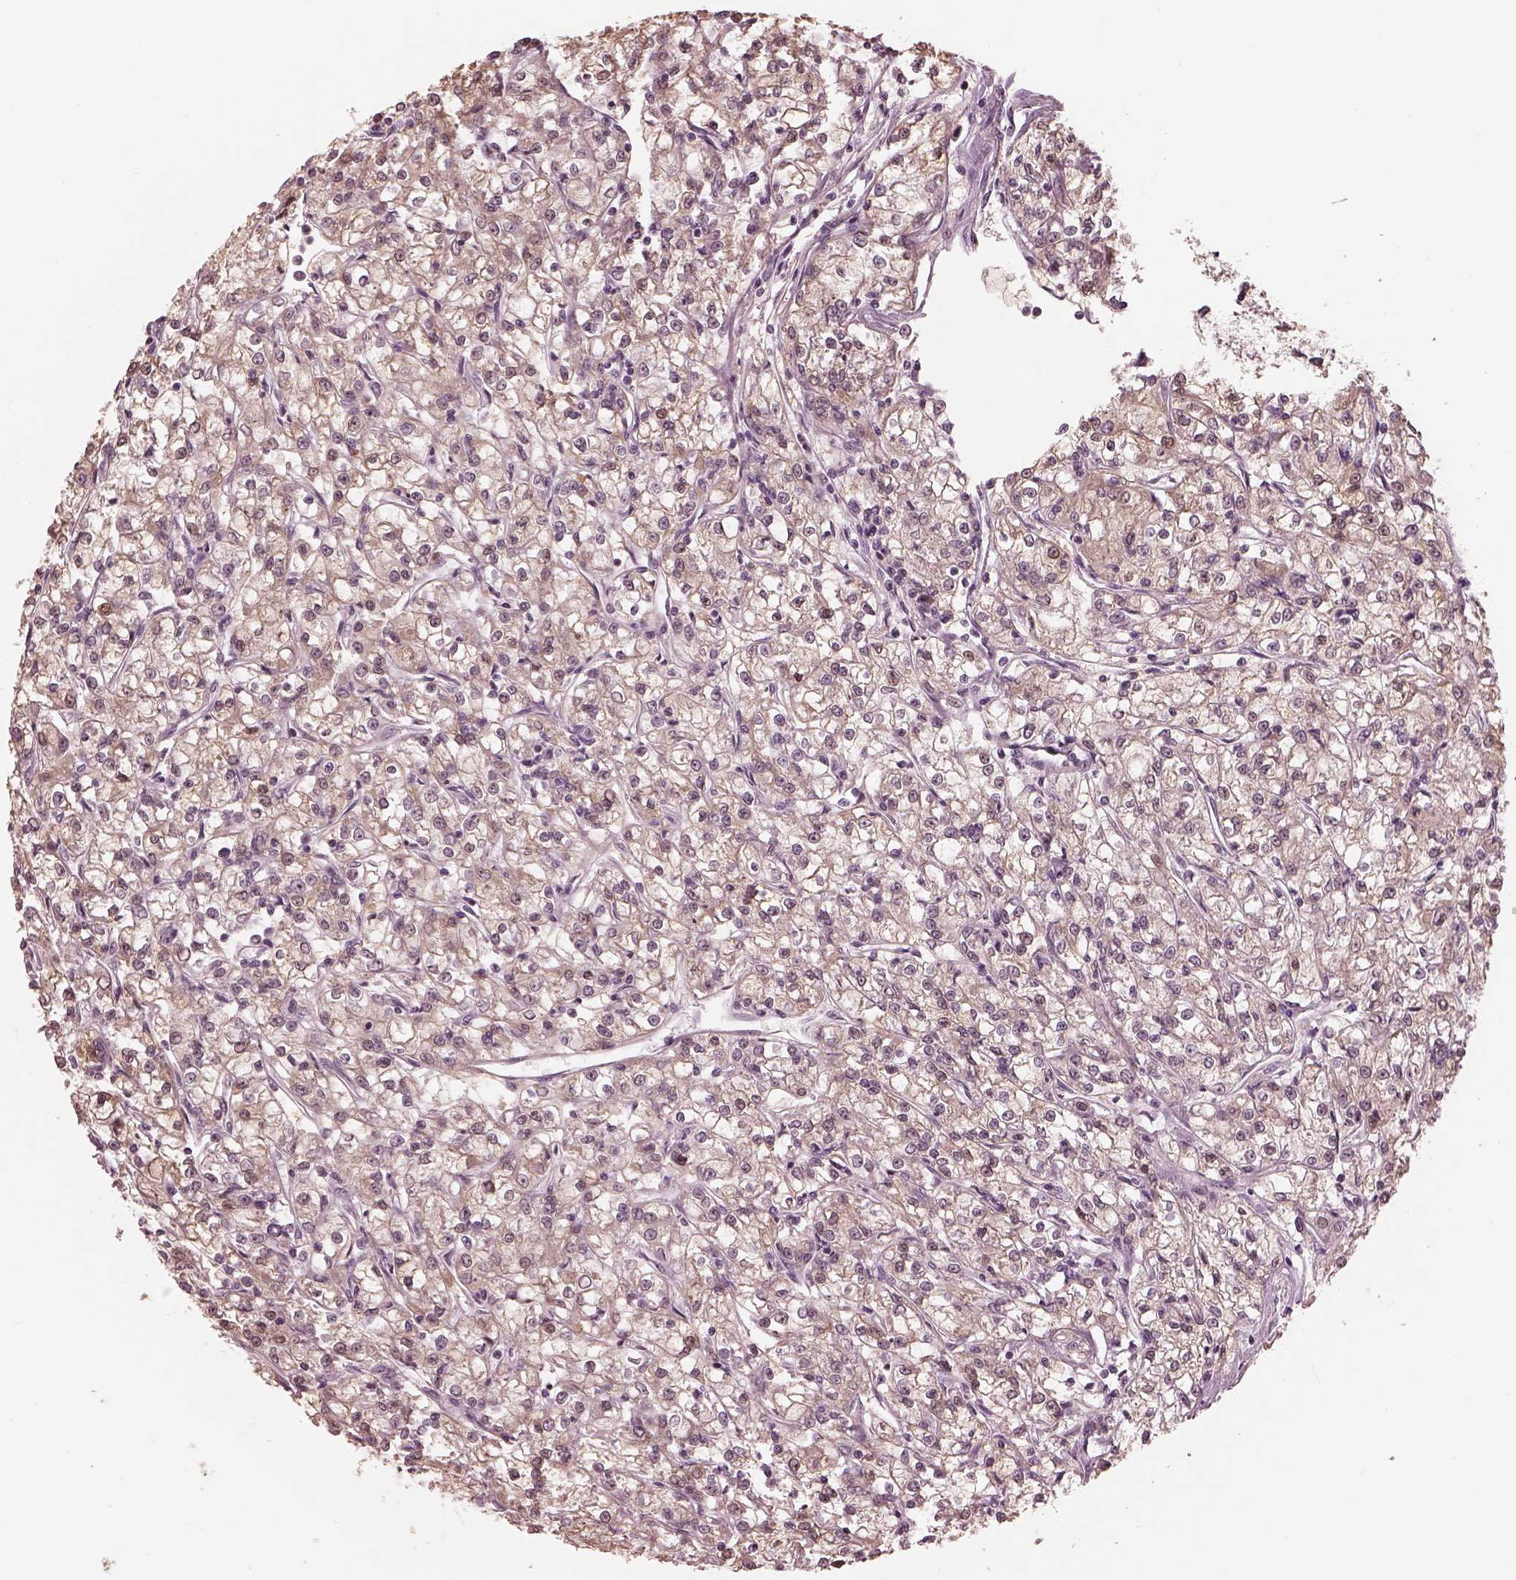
{"staining": {"intensity": "weak", "quantity": ">75%", "location": "cytoplasmic/membranous"}, "tissue": "renal cancer", "cell_type": "Tumor cells", "image_type": "cancer", "snomed": [{"axis": "morphology", "description": "Adenocarcinoma, NOS"}, {"axis": "topography", "description": "Kidney"}], "caption": "This is a histology image of immunohistochemistry (IHC) staining of adenocarcinoma (renal), which shows weak staining in the cytoplasmic/membranous of tumor cells.", "gene": "IQCG", "patient": {"sex": "female", "age": 59}}